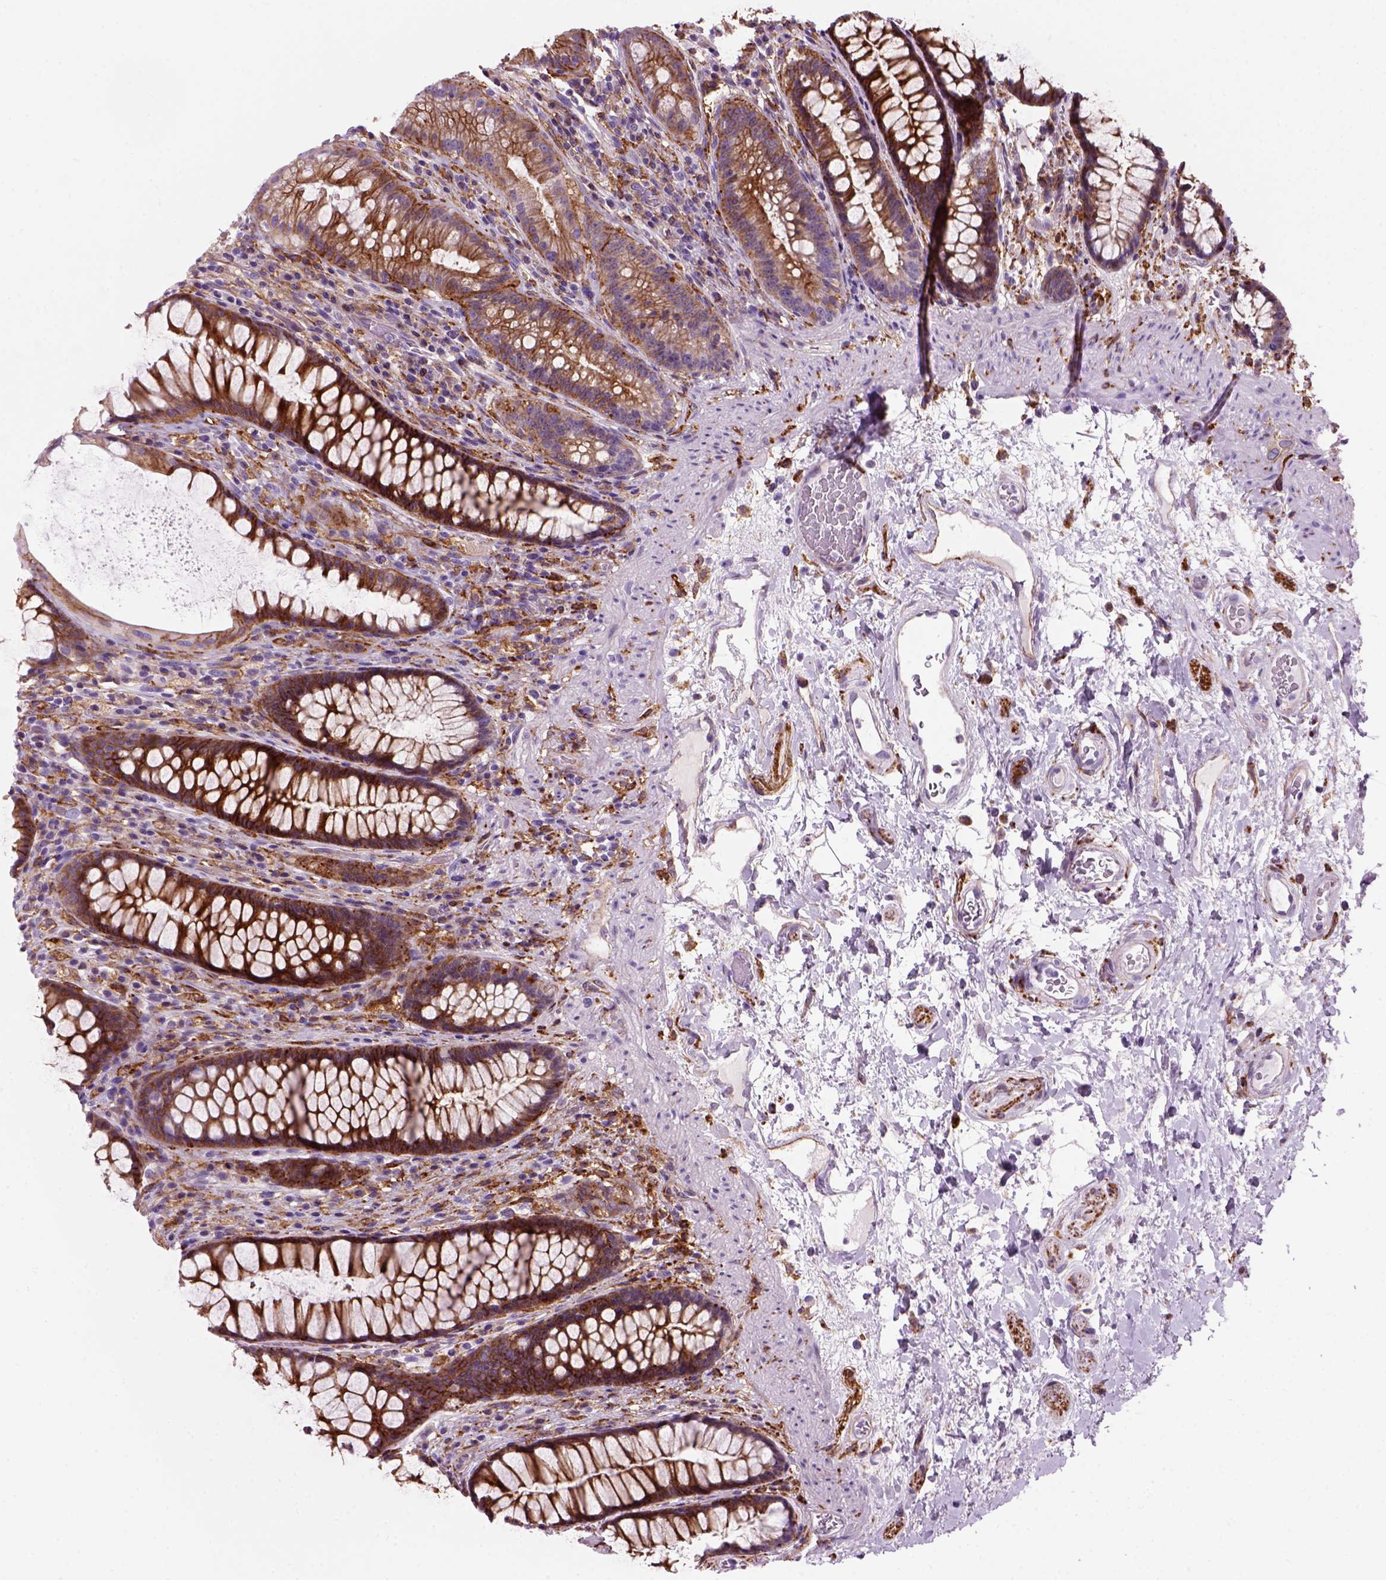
{"staining": {"intensity": "strong", "quantity": "25%-75%", "location": "cytoplasmic/membranous"}, "tissue": "rectum", "cell_type": "Glandular cells", "image_type": "normal", "snomed": [{"axis": "morphology", "description": "Normal tissue, NOS"}, {"axis": "topography", "description": "Rectum"}], "caption": "A high-resolution micrograph shows IHC staining of benign rectum, which reveals strong cytoplasmic/membranous expression in approximately 25%-75% of glandular cells. Nuclei are stained in blue.", "gene": "MARCKS", "patient": {"sex": "male", "age": 72}}